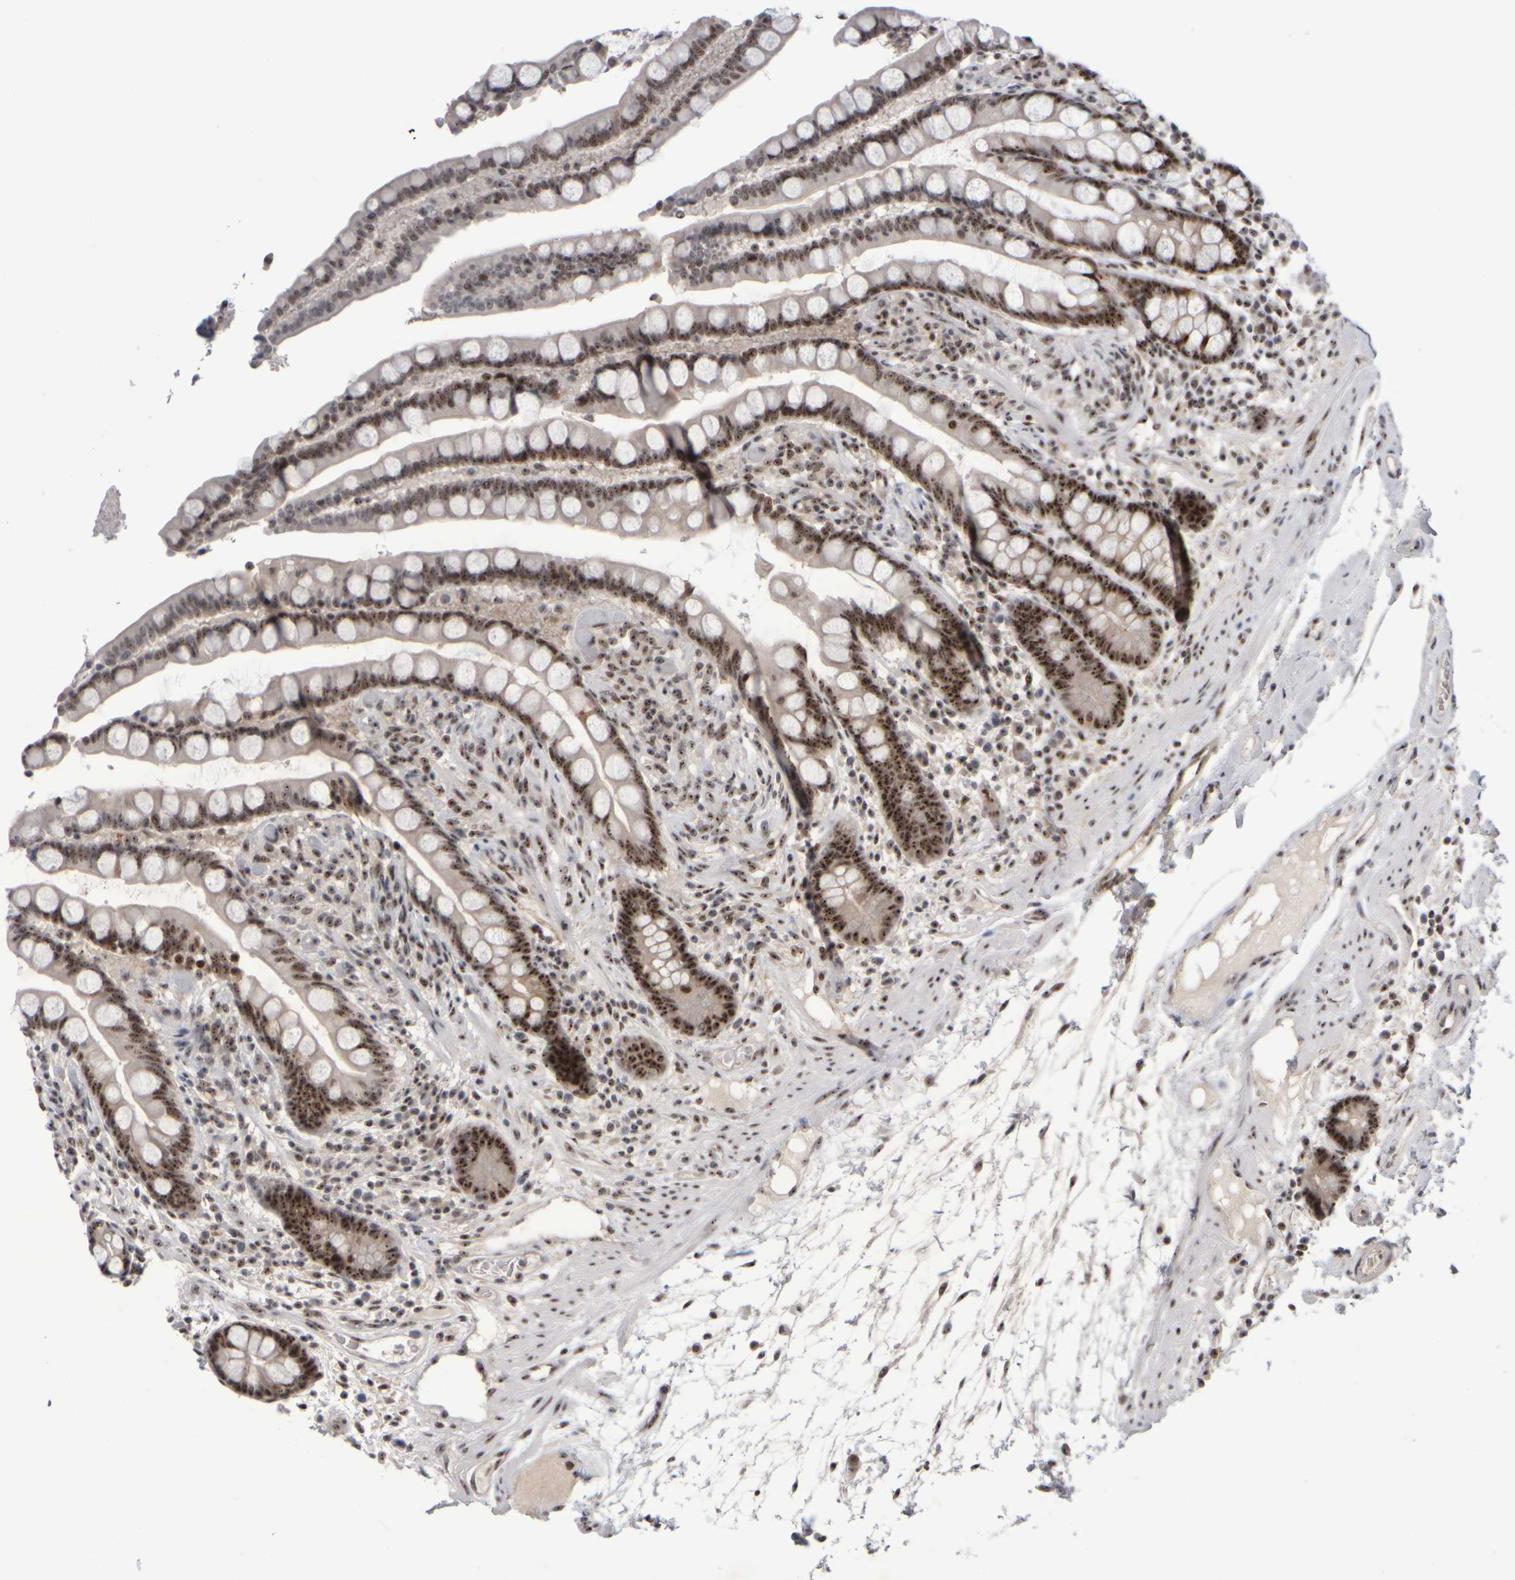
{"staining": {"intensity": "moderate", "quantity": "25%-75%", "location": "nuclear"}, "tissue": "colon", "cell_type": "Endothelial cells", "image_type": "normal", "snomed": [{"axis": "morphology", "description": "Normal tissue, NOS"}, {"axis": "topography", "description": "Colon"}], "caption": "Approximately 25%-75% of endothelial cells in benign colon show moderate nuclear protein expression as visualized by brown immunohistochemical staining.", "gene": "SURF6", "patient": {"sex": "male", "age": 73}}